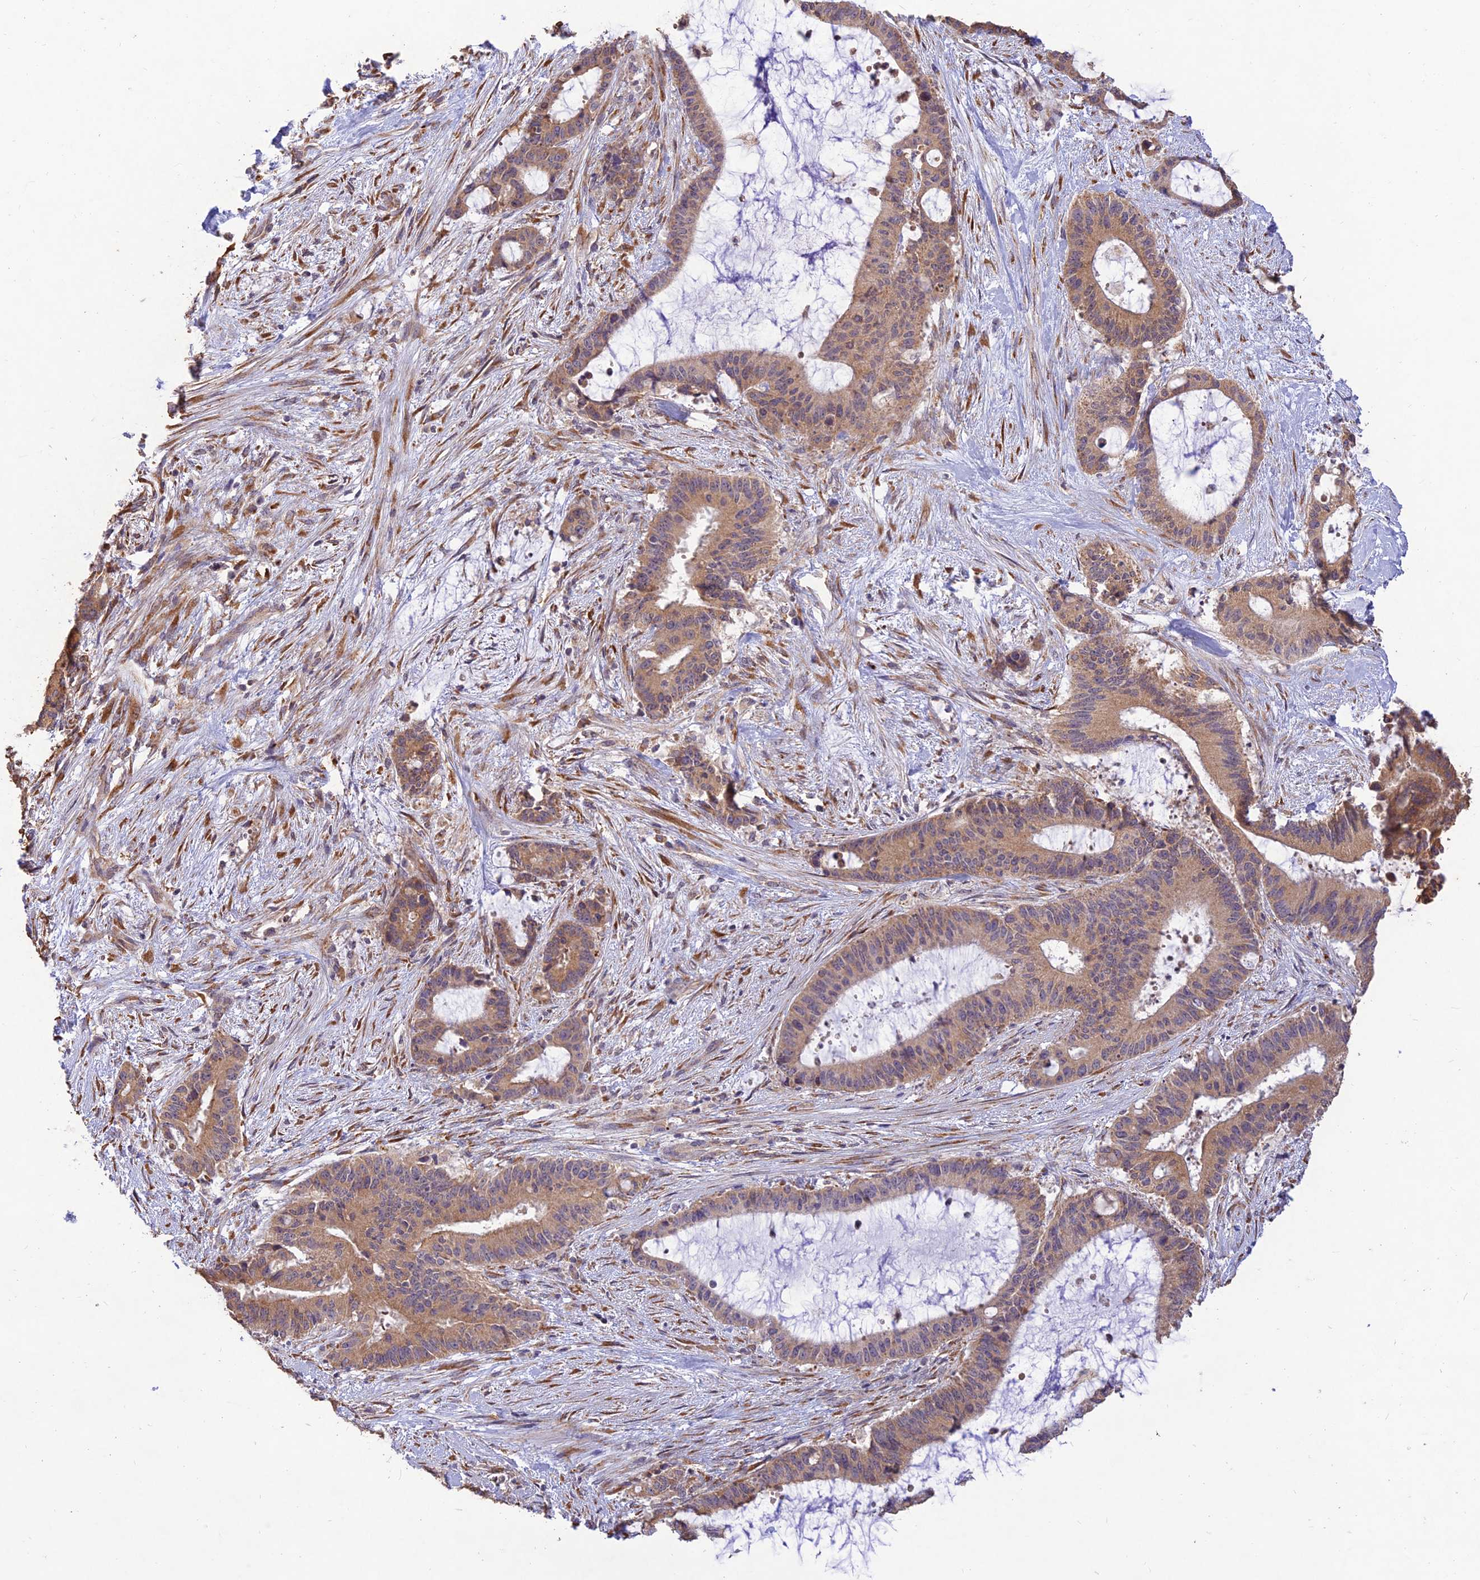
{"staining": {"intensity": "moderate", "quantity": ">75%", "location": "cytoplasmic/membranous"}, "tissue": "liver cancer", "cell_type": "Tumor cells", "image_type": "cancer", "snomed": [{"axis": "morphology", "description": "Normal tissue, NOS"}, {"axis": "morphology", "description": "Cholangiocarcinoma"}, {"axis": "topography", "description": "Liver"}, {"axis": "topography", "description": "Peripheral nerve tissue"}], "caption": "This is an image of immunohistochemistry staining of liver cancer, which shows moderate positivity in the cytoplasmic/membranous of tumor cells.", "gene": "PPP1R11", "patient": {"sex": "female", "age": 73}}